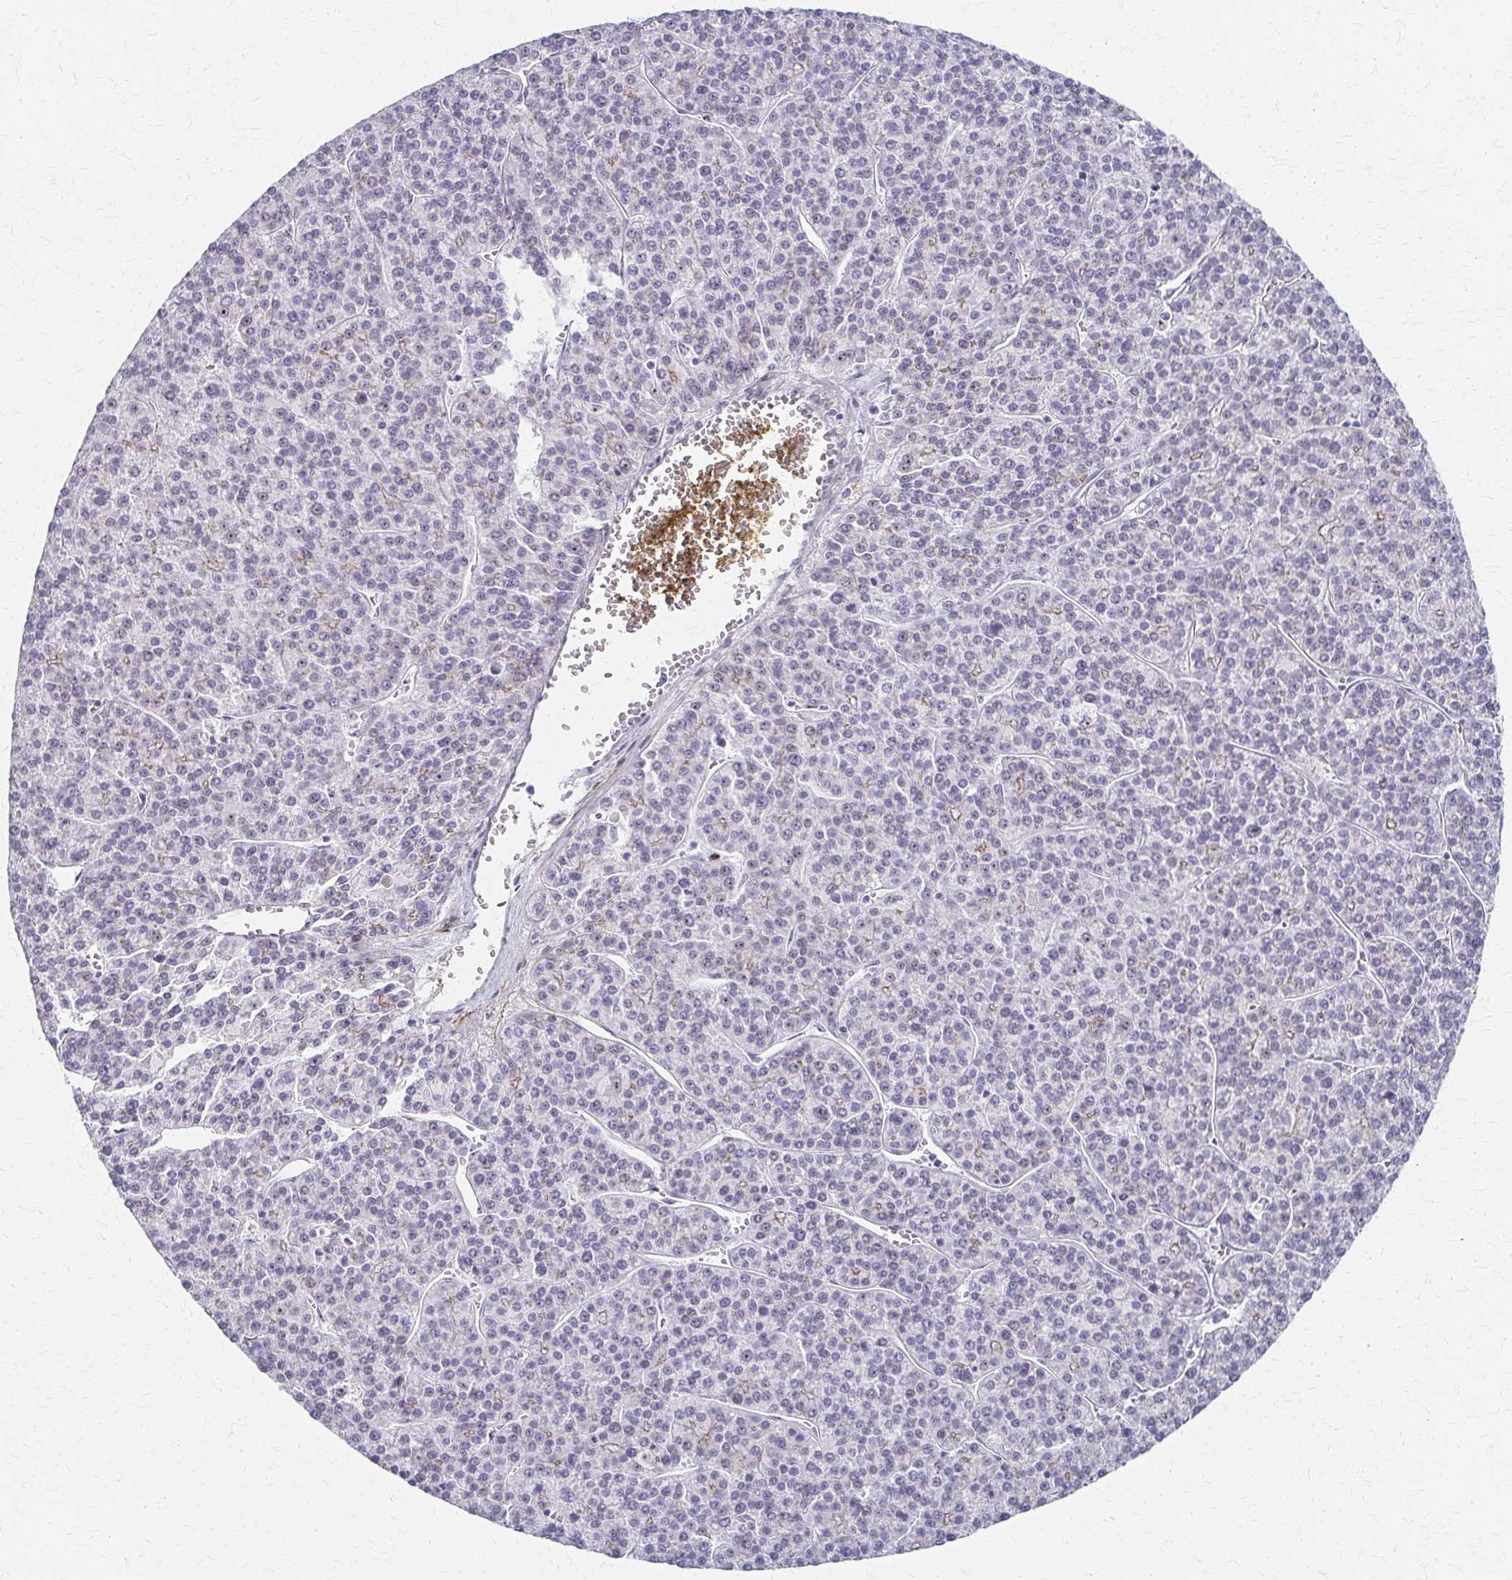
{"staining": {"intensity": "weak", "quantity": "<25%", "location": "cytoplasmic/membranous"}, "tissue": "liver cancer", "cell_type": "Tumor cells", "image_type": "cancer", "snomed": [{"axis": "morphology", "description": "Carcinoma, Hepatocellular, NOS"}, {"axis": "topography", "description": "Liver"}], "caption": "IHC histopathology image of human liver cancer (hepatocellular carcinoma) stained for a protein (brown), which shows no expression in tumor cells.", "gene": "PES1", "patient": {"sex": "female", "age": 58}}